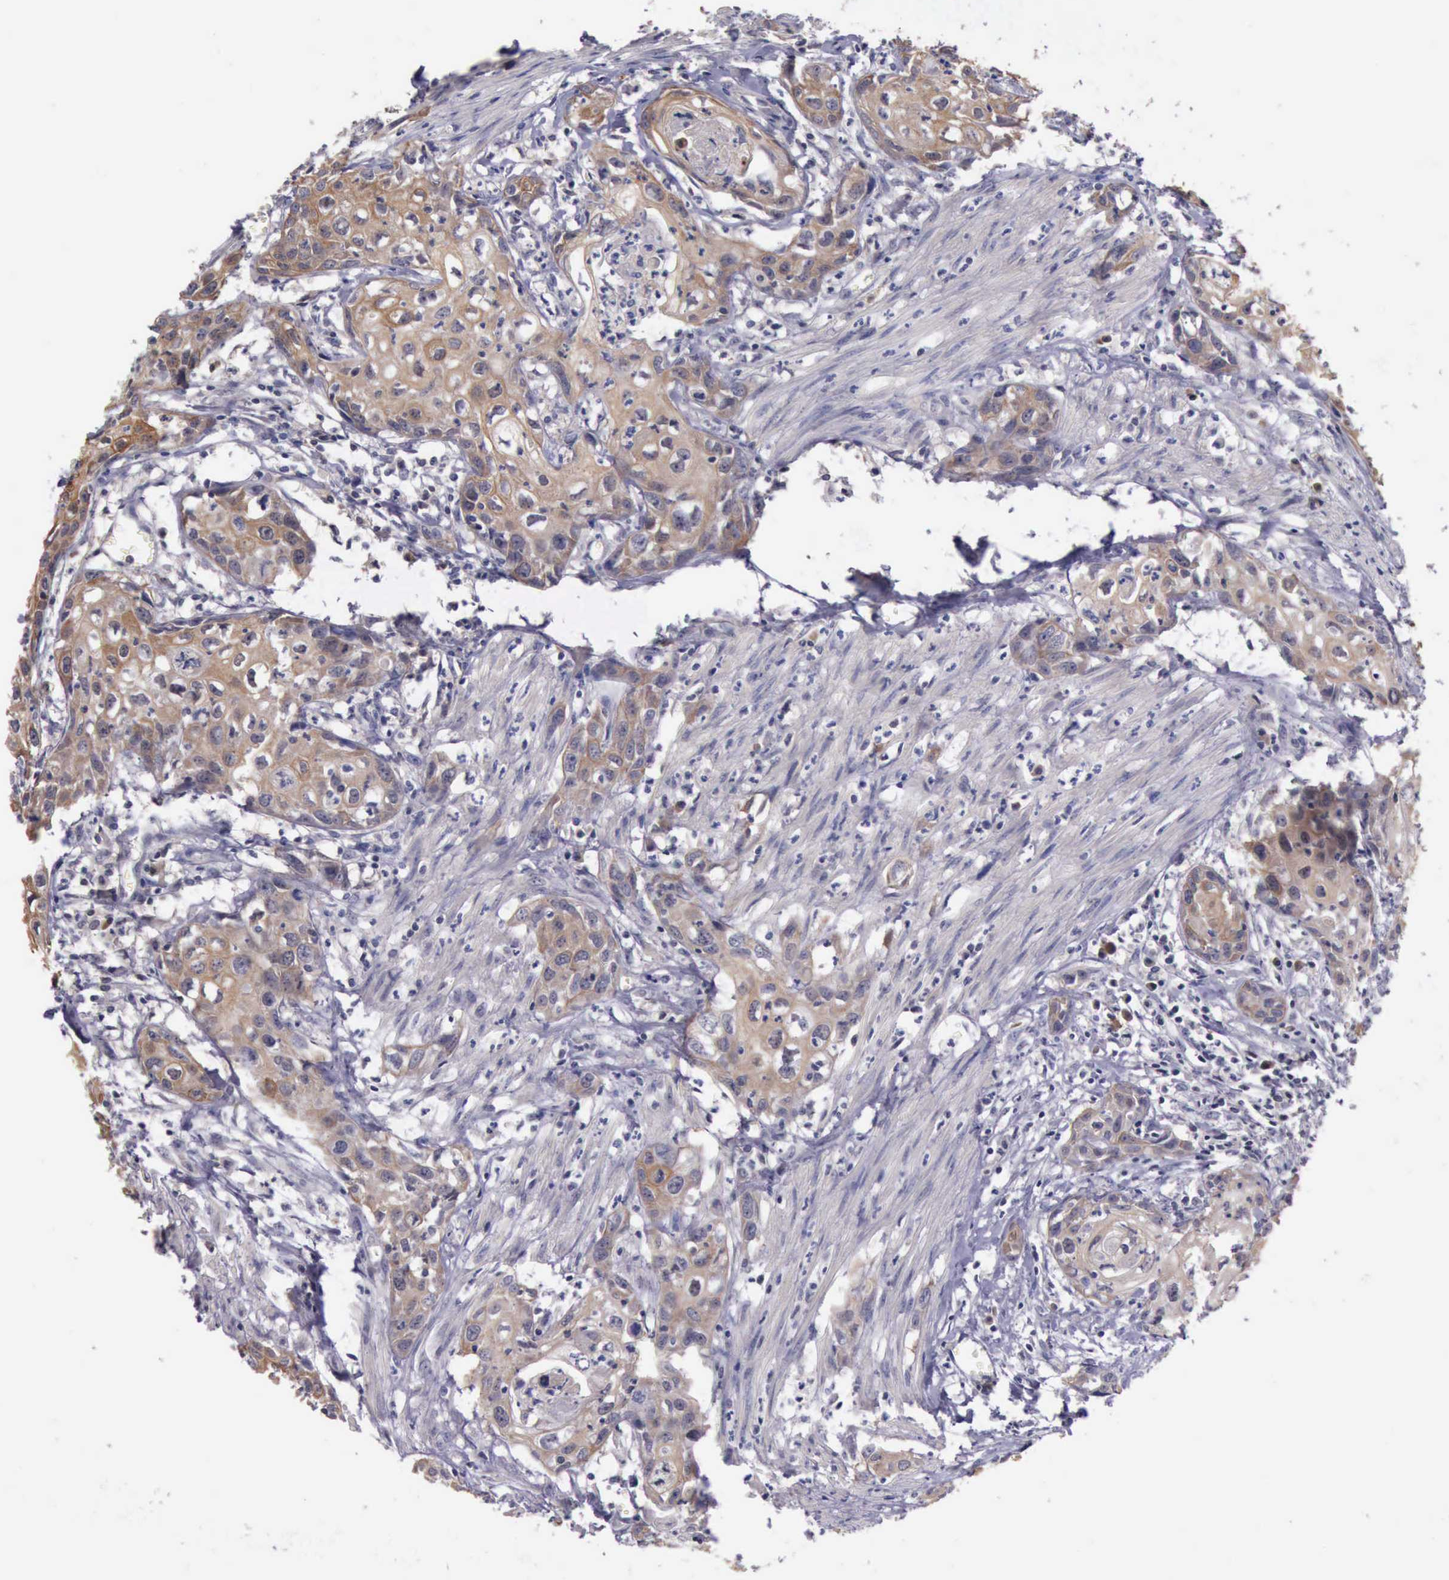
{"staining": {"intensity": "negative", "quantity": "none", "location": "none"}, "tissue": "urothelial cancer", "cell_type": "Tumor cells", "image_type": "cancer", "snomed": [{"axis": "morphology", "description": "Urothelial carcinoma, High grade"}, {"axis": "topography", "description": "Urinary bladder"}], "caption": "Protein analysis of urothelial cancer reveals no significant staining in tumor cells. The staining is performed using DAB (3,3'-diaminobenzidine) brown chromogen with nuclei counter-stained in using hematoxylin.", "gene": "RAB39B", "patient": {"sex": "male", "age": 54}}